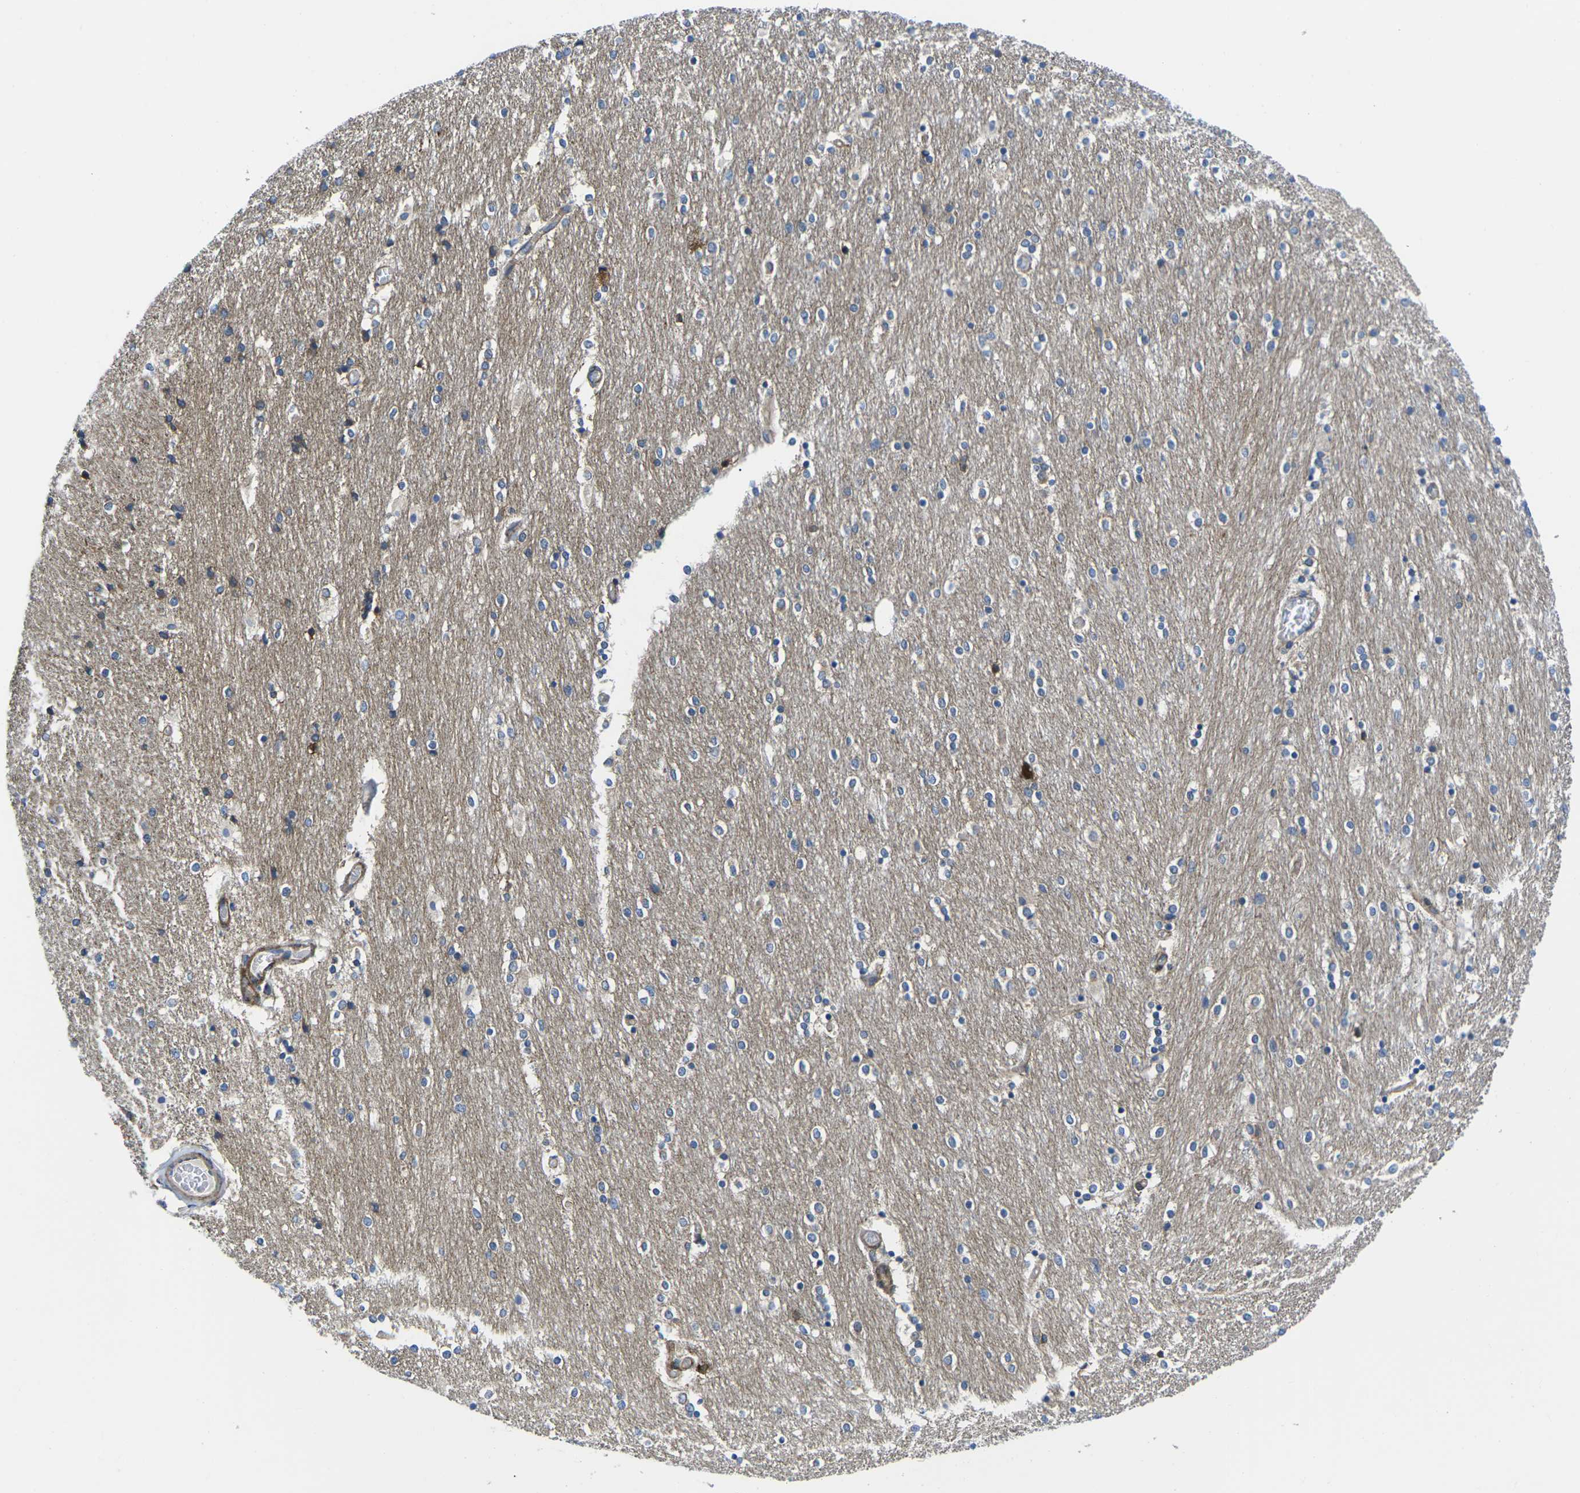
{"staining": {"intensity": "weak", "quantity": "<25%", "location": "cytoplasmic/membranous"}, "tissue": "caudate", "cell_type": "Glial cells", "image_type": "normal", "snomed": [{"axis": "morphology", "description": "Normal tissue, NOS"}, {"axis": "topography", "description": "Lateral ventricle wall"}], "caption": "A high-resolution micrograph shows immunohistochemistry (IHC) staining of normal caudate, which displays no significant staining in glial cells. The staining is performed using DAB (3,3'-diaminobenzidine) brown chromogen with nuclei counter-stained in using hematoxylin.", "gene": "DLG1", "patient": {"sex": "female", "age": 54}}